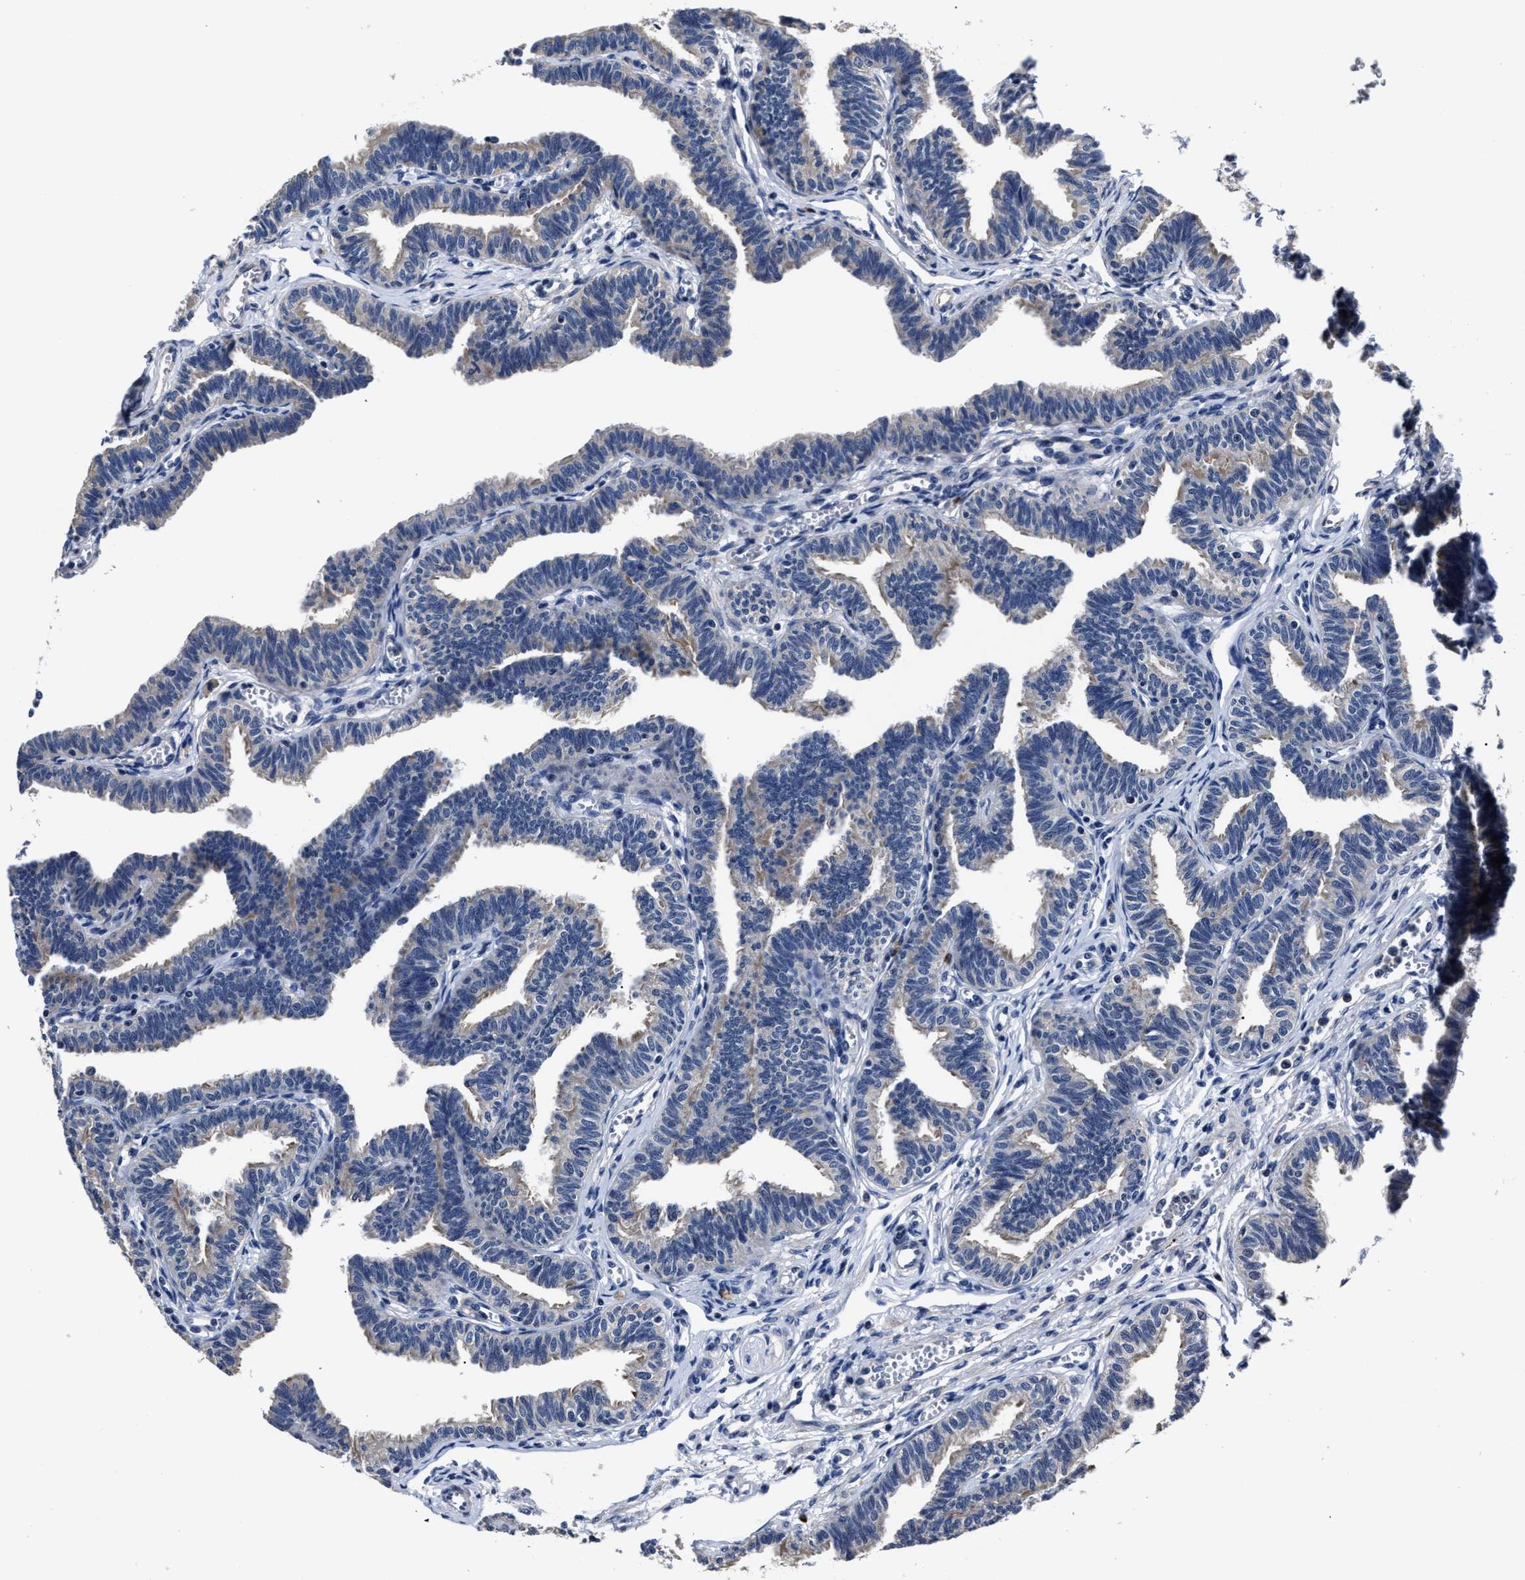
{"staining": {"intensity": "weak", "quantity": "<25%", "location": "cytoplasmic/membranous"}, "tissue": "fallopian tube", "cell_type": "Glandular cells", "image_type": "normal", "snomed": [{"axis": "morphology", "description": "Normal tissue, NOS"}, {"axis": "topography", "description": "Fallopian tube"}, {"axis": "topography", "description": "Ovary"}], "caption": "IHC image of unremarkable fallopian tube: human fallopian tube stained with DAB (3,3'-diaminobenzidine) demonstrates no significant protein expression in glandular cells.", "gene": "RSBN1L", "patient": {"sex": "female", "age": 23}}